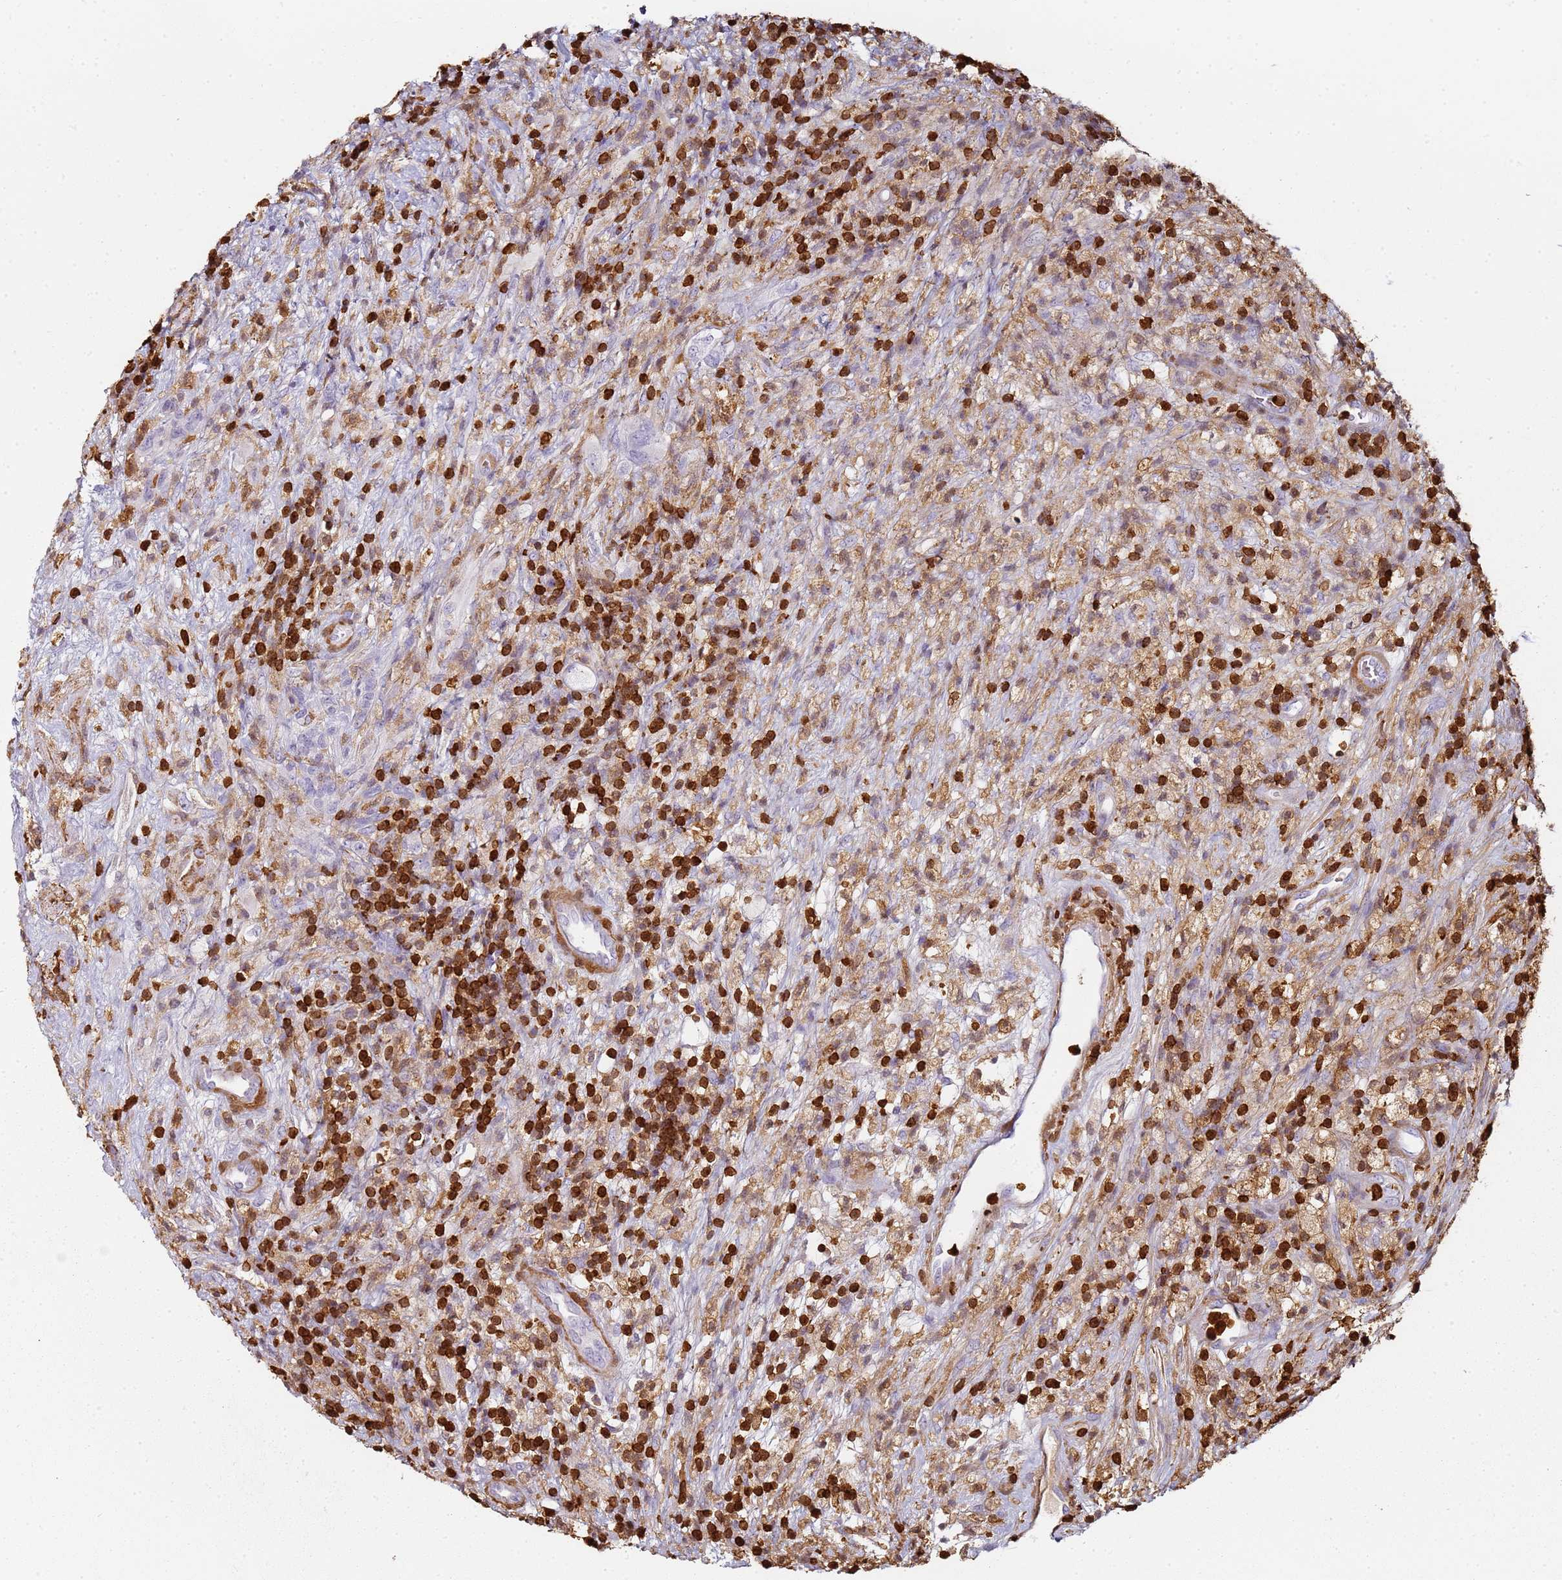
{"staining": {"intensity": "moderate", "quantity": ">75%", "location": "cytoplasmic/membranous"}, "tissue": "glioma", "cell_type": "Tumor cells", "image_type": "cancer", "snomed": [{"axis": "morphology", "description": "Glioma, malignant, High grade"}, {"axis": "topography", "description": "Brain"}], "caption": "High-power microscopy captured an immunohistochemistry (IHC) image of malignant high-grade glioma, revealing moderate cytoplasmic/membranous positivity in approximately >75% of tumor cells.", "gene": "S100A4", "patient": {"sex": "male", "age": 69}}